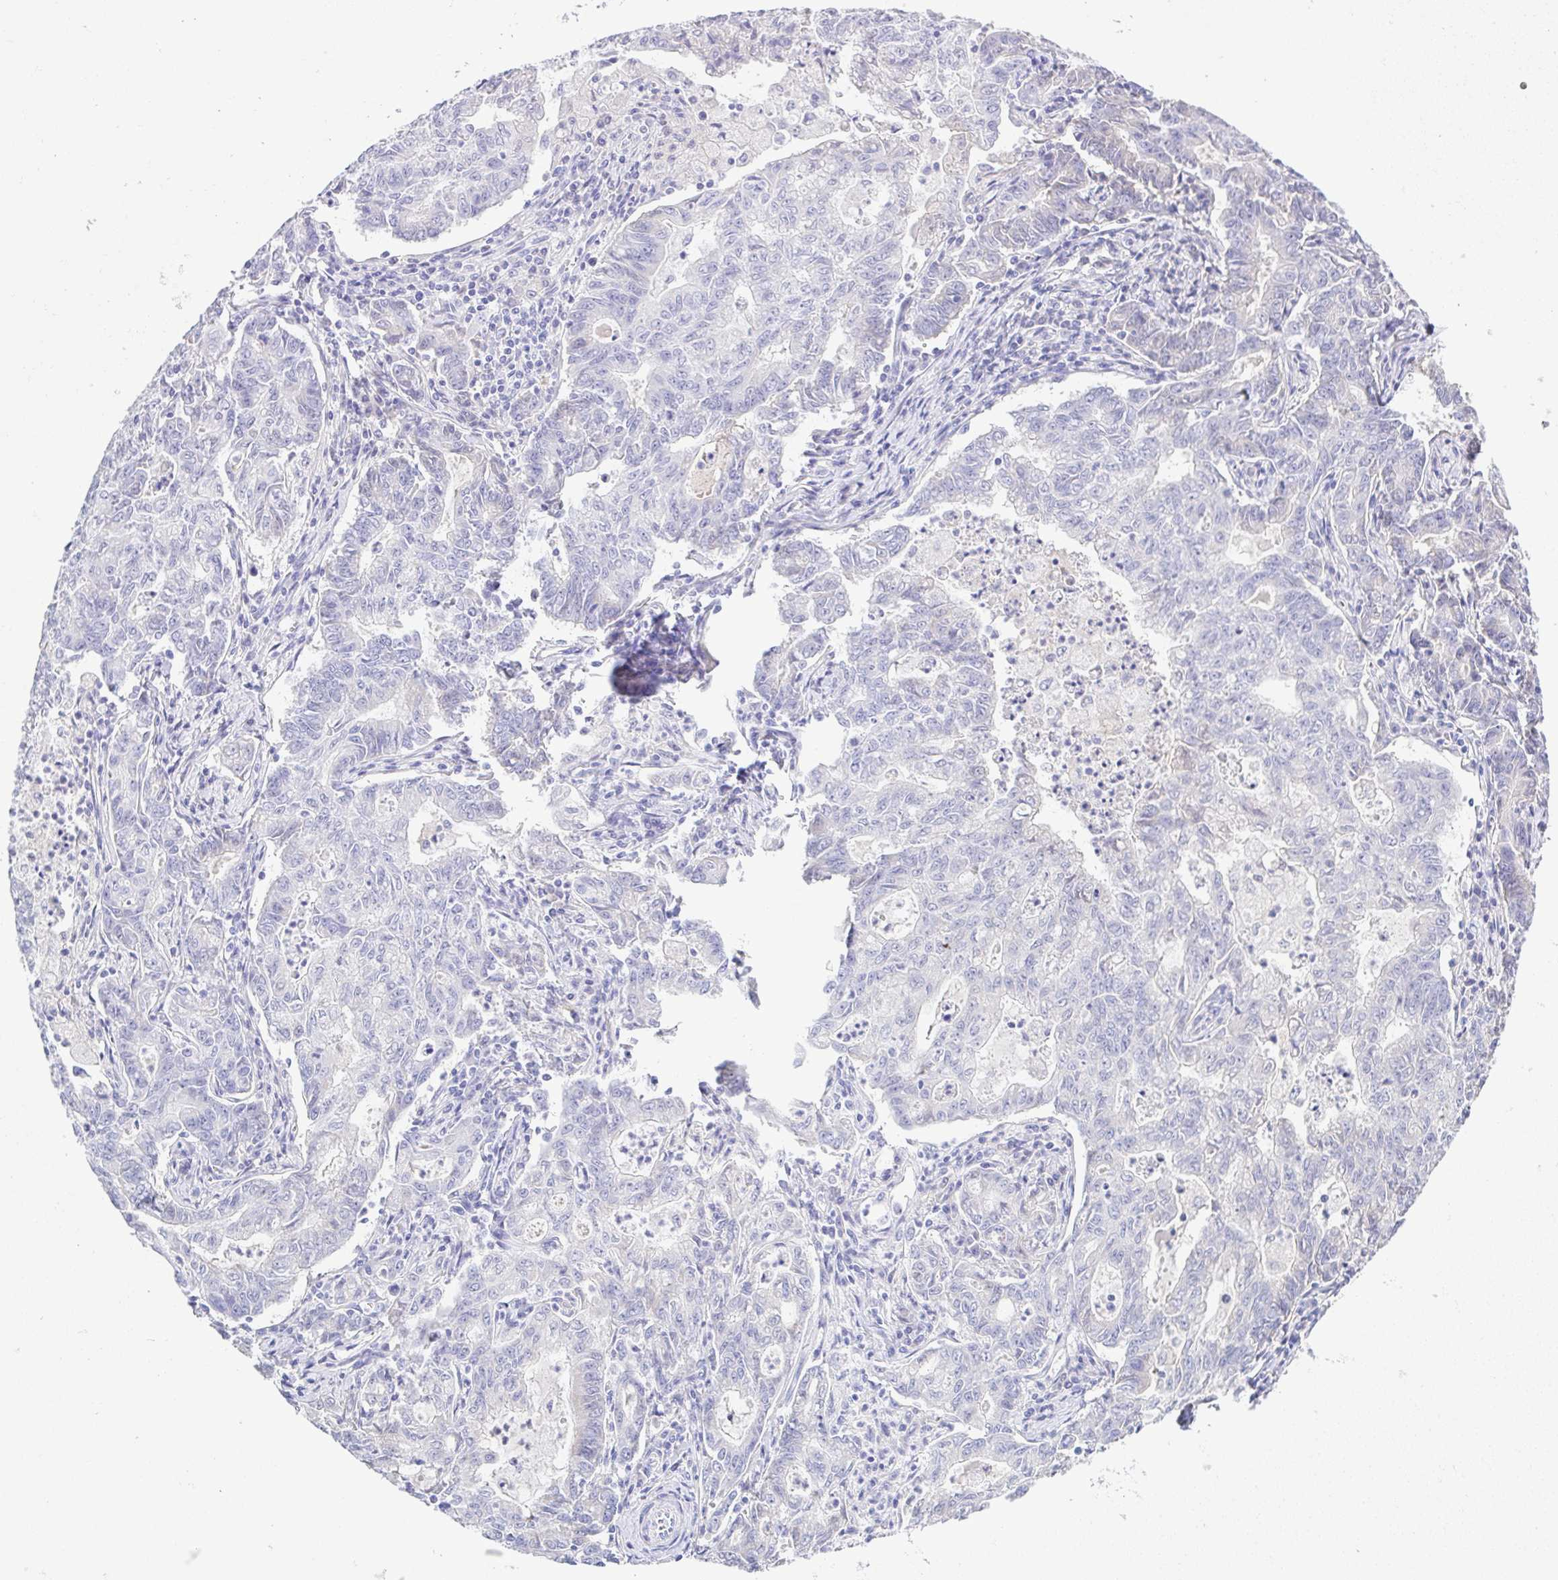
{"staining": {"intensity": "negative", "quantity": "none", "location": "none"}, "tissue": "stomach cancer", "cell_type": "Tumor cells", "image_type": "cancer", "snomed": [{"axis": "morphology", "description": "Adenocarcinoma, NOS"}, {"axis": "topography", "description": "Stomach, upper"}], "caption": "Immunohistochemical staining of stomach adenocarcinoma exhibits no significant positivity in tumor cells.", "gene": "A1BG", "patient": {"sex": "female", "age": 79}}